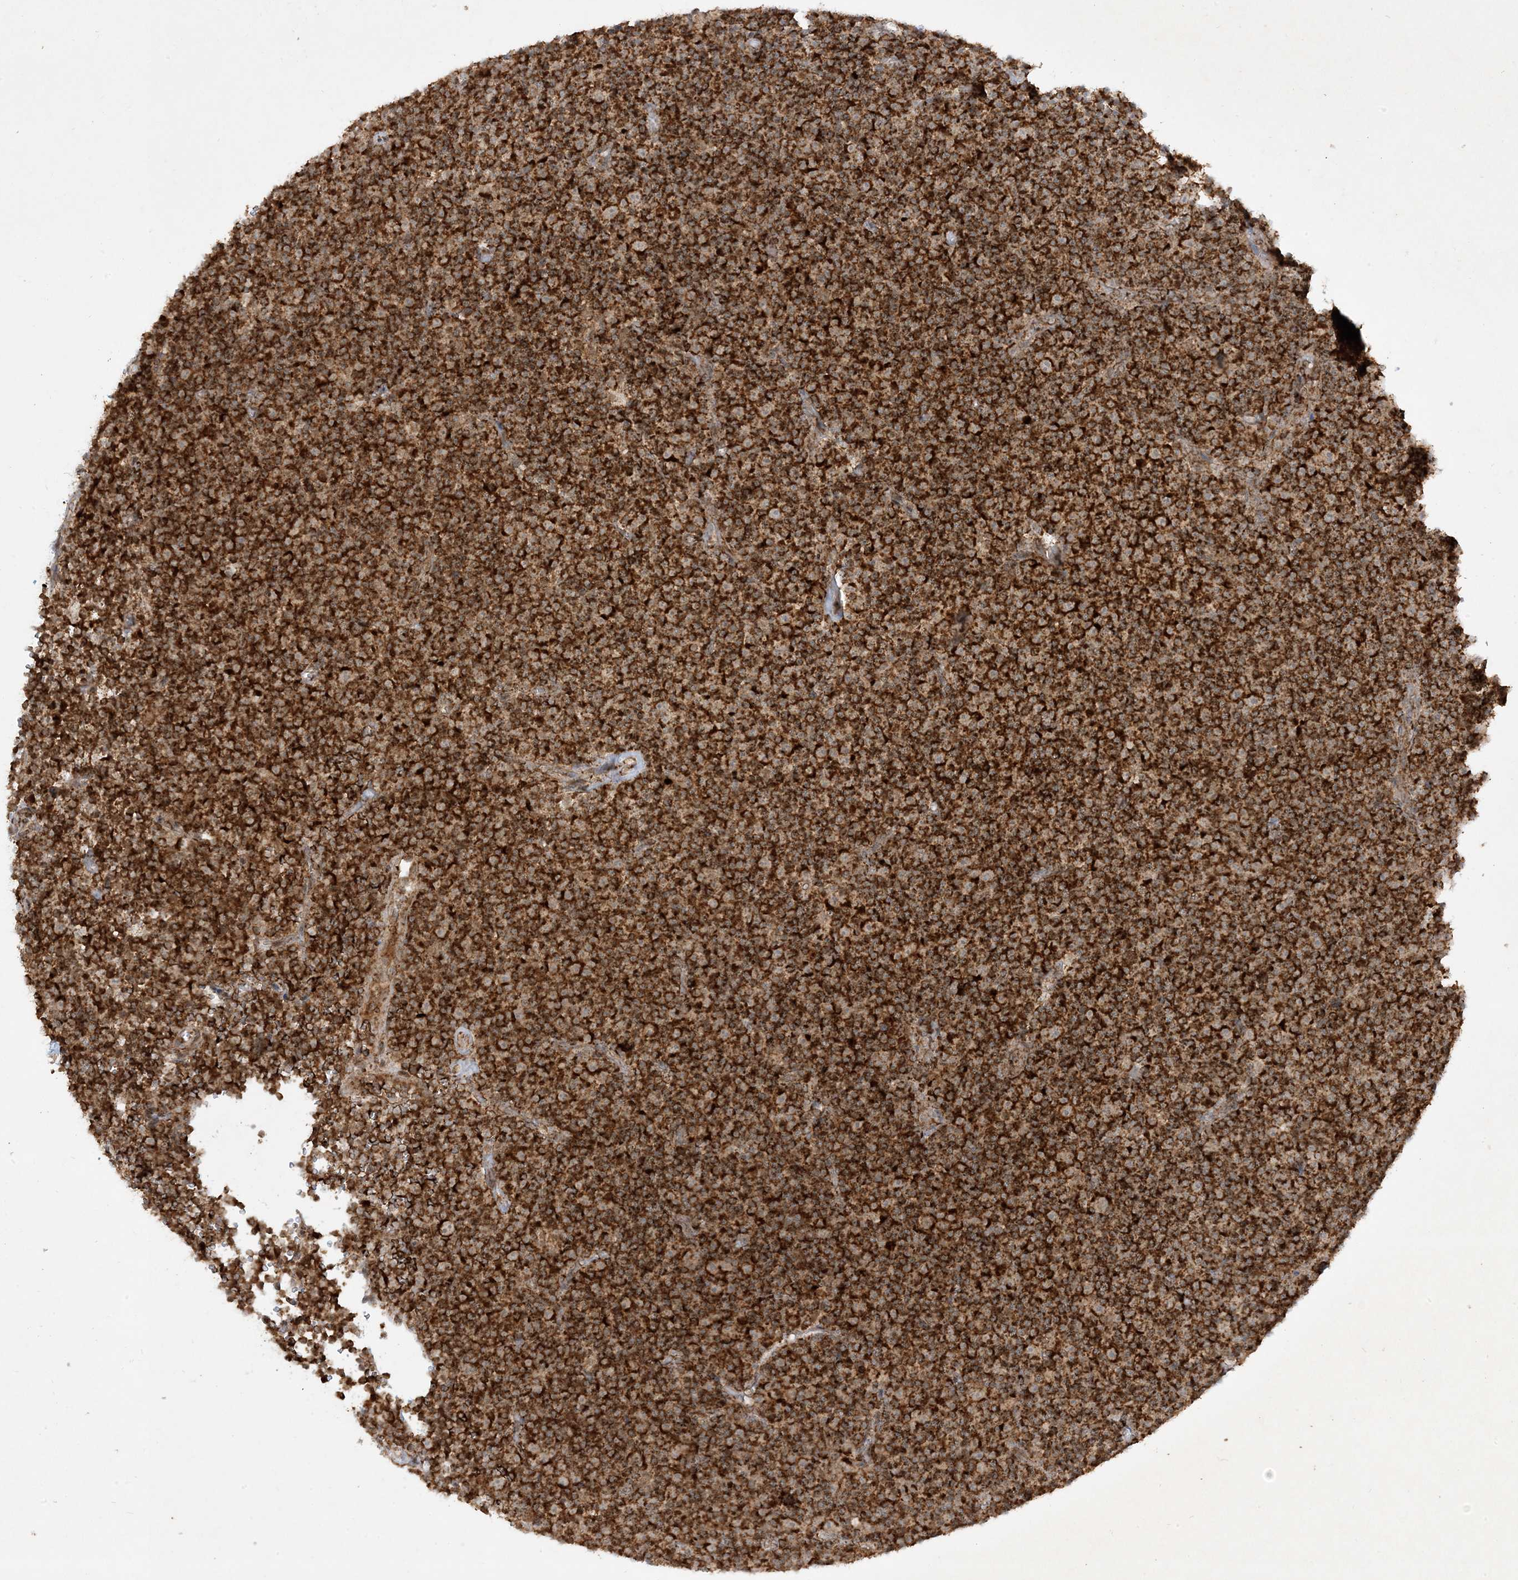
{"staining": {"intensity": "strong", "quantity": ">75%", "location": "cytoplasmic/membranous"}, "tissue": "lymphoma", "cell_type": "Tumor cells", "image_type": "cancer", "snomed": [{"axis": "morphology", "description": "Malignant lymphoma, non-Hodgkin's type, Low grade"}, {"axis": "topography", "description": "Lymph node"}], "caption": "Strong cytoplasmic/membranous protein staining is identified in approximately >75% of tumor cells in lymphoma. (IHC, brightfield microscopy, high magnification).", "gene": "NDUFAF3", "patient": {"sex": "female", "age": 67}}